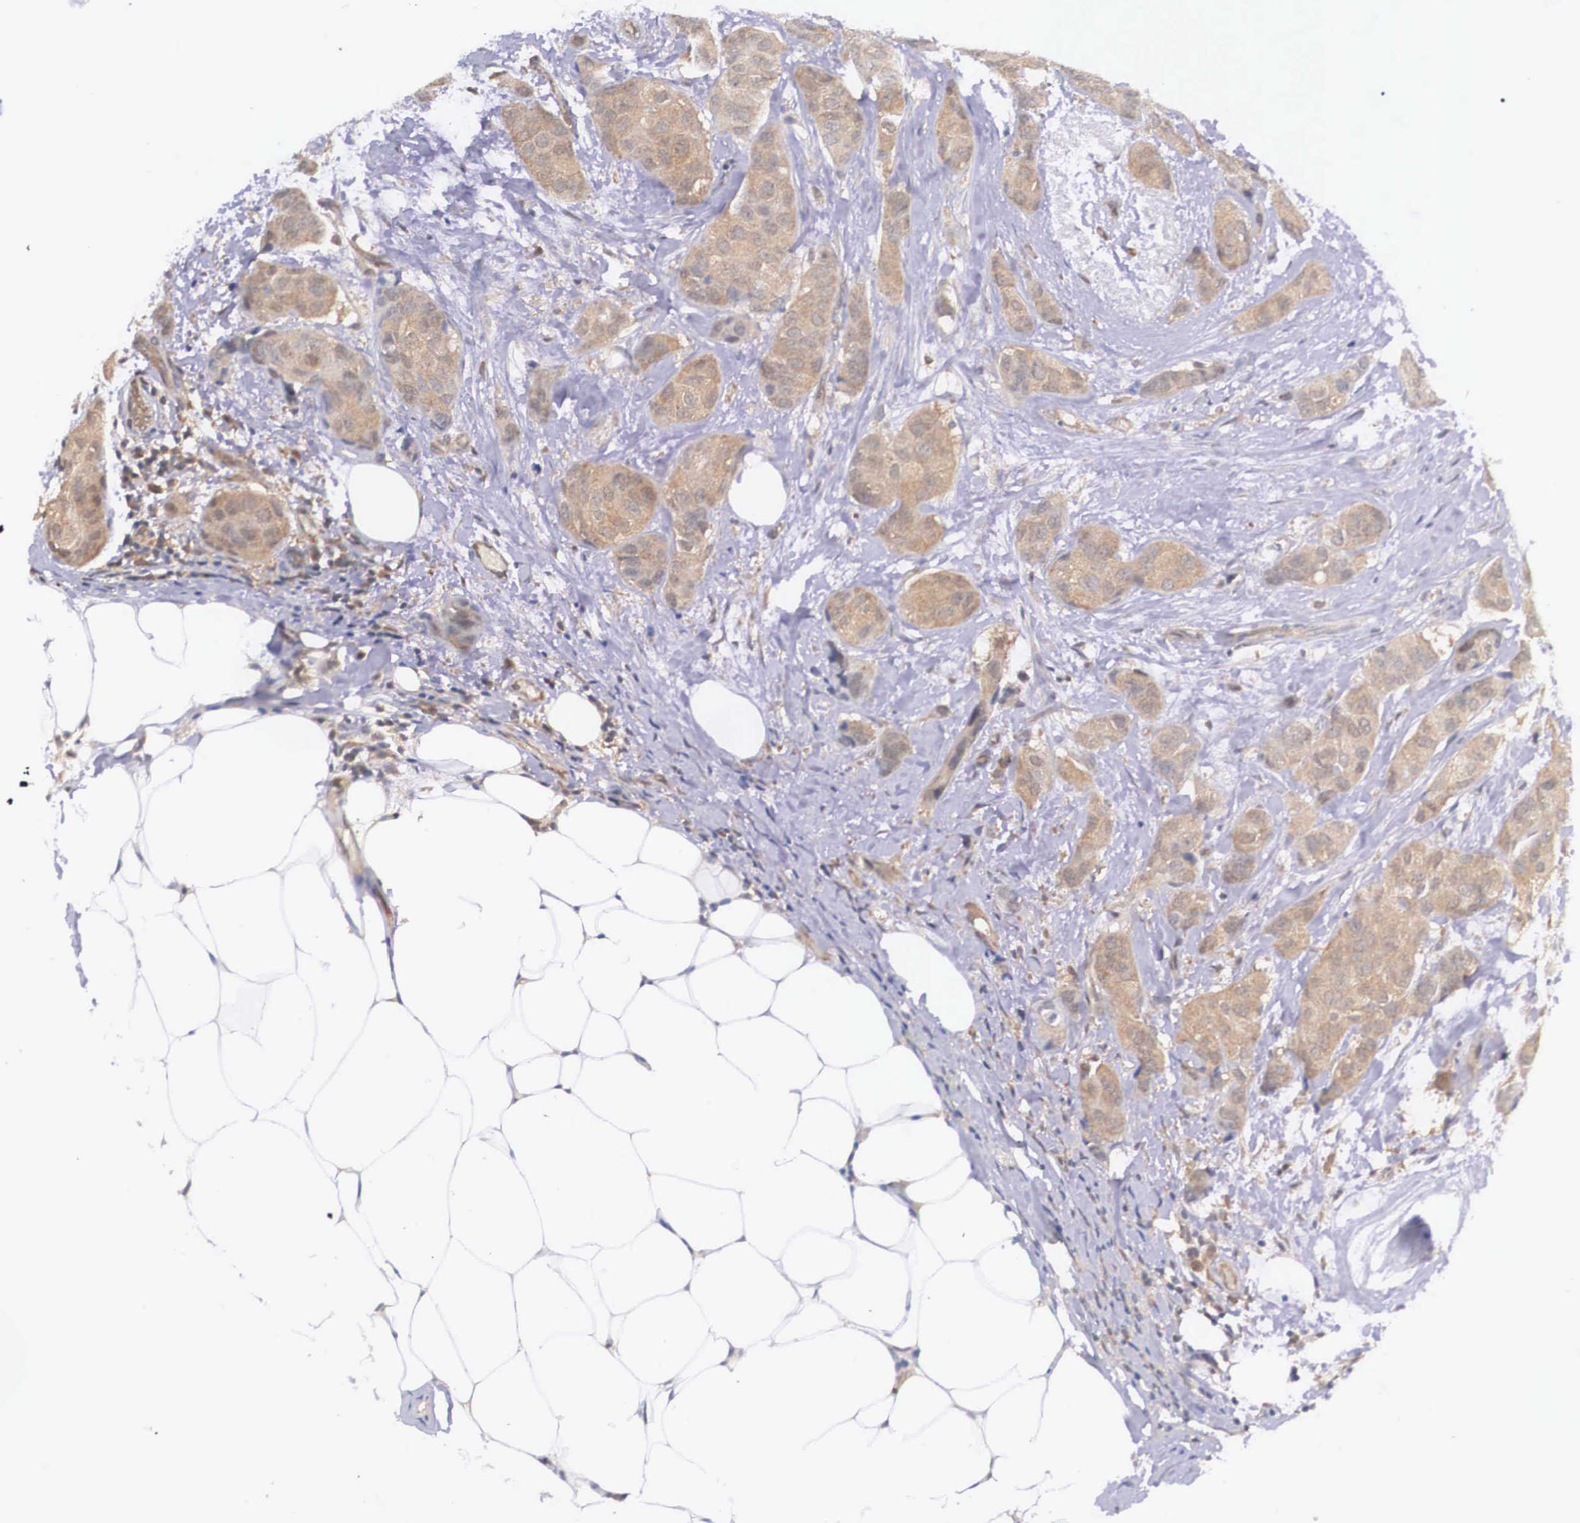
{"staining": {"intensity": "moderate", "quantity": ">75%", "location": "cytoplasmic/membranous"}, "tissue": "breast cancer", "cell_type": "Tumor cells", "image_type": "cancer", "snomed": [{"axis": "morphology", "description": "Duct carcinoma"}, {"axis": "topography", "description": "Breast"}], "caption": "This photomicrograph displays immunohistochemistry (IHC) staining of infiltrating ductal carcinoma (breast), with medium moderate cytoplasmic/membranous staining in approximately >75% of tumor cells.", "gene": "IGBP1", "patient": {"sex": "female", "age": 68}}